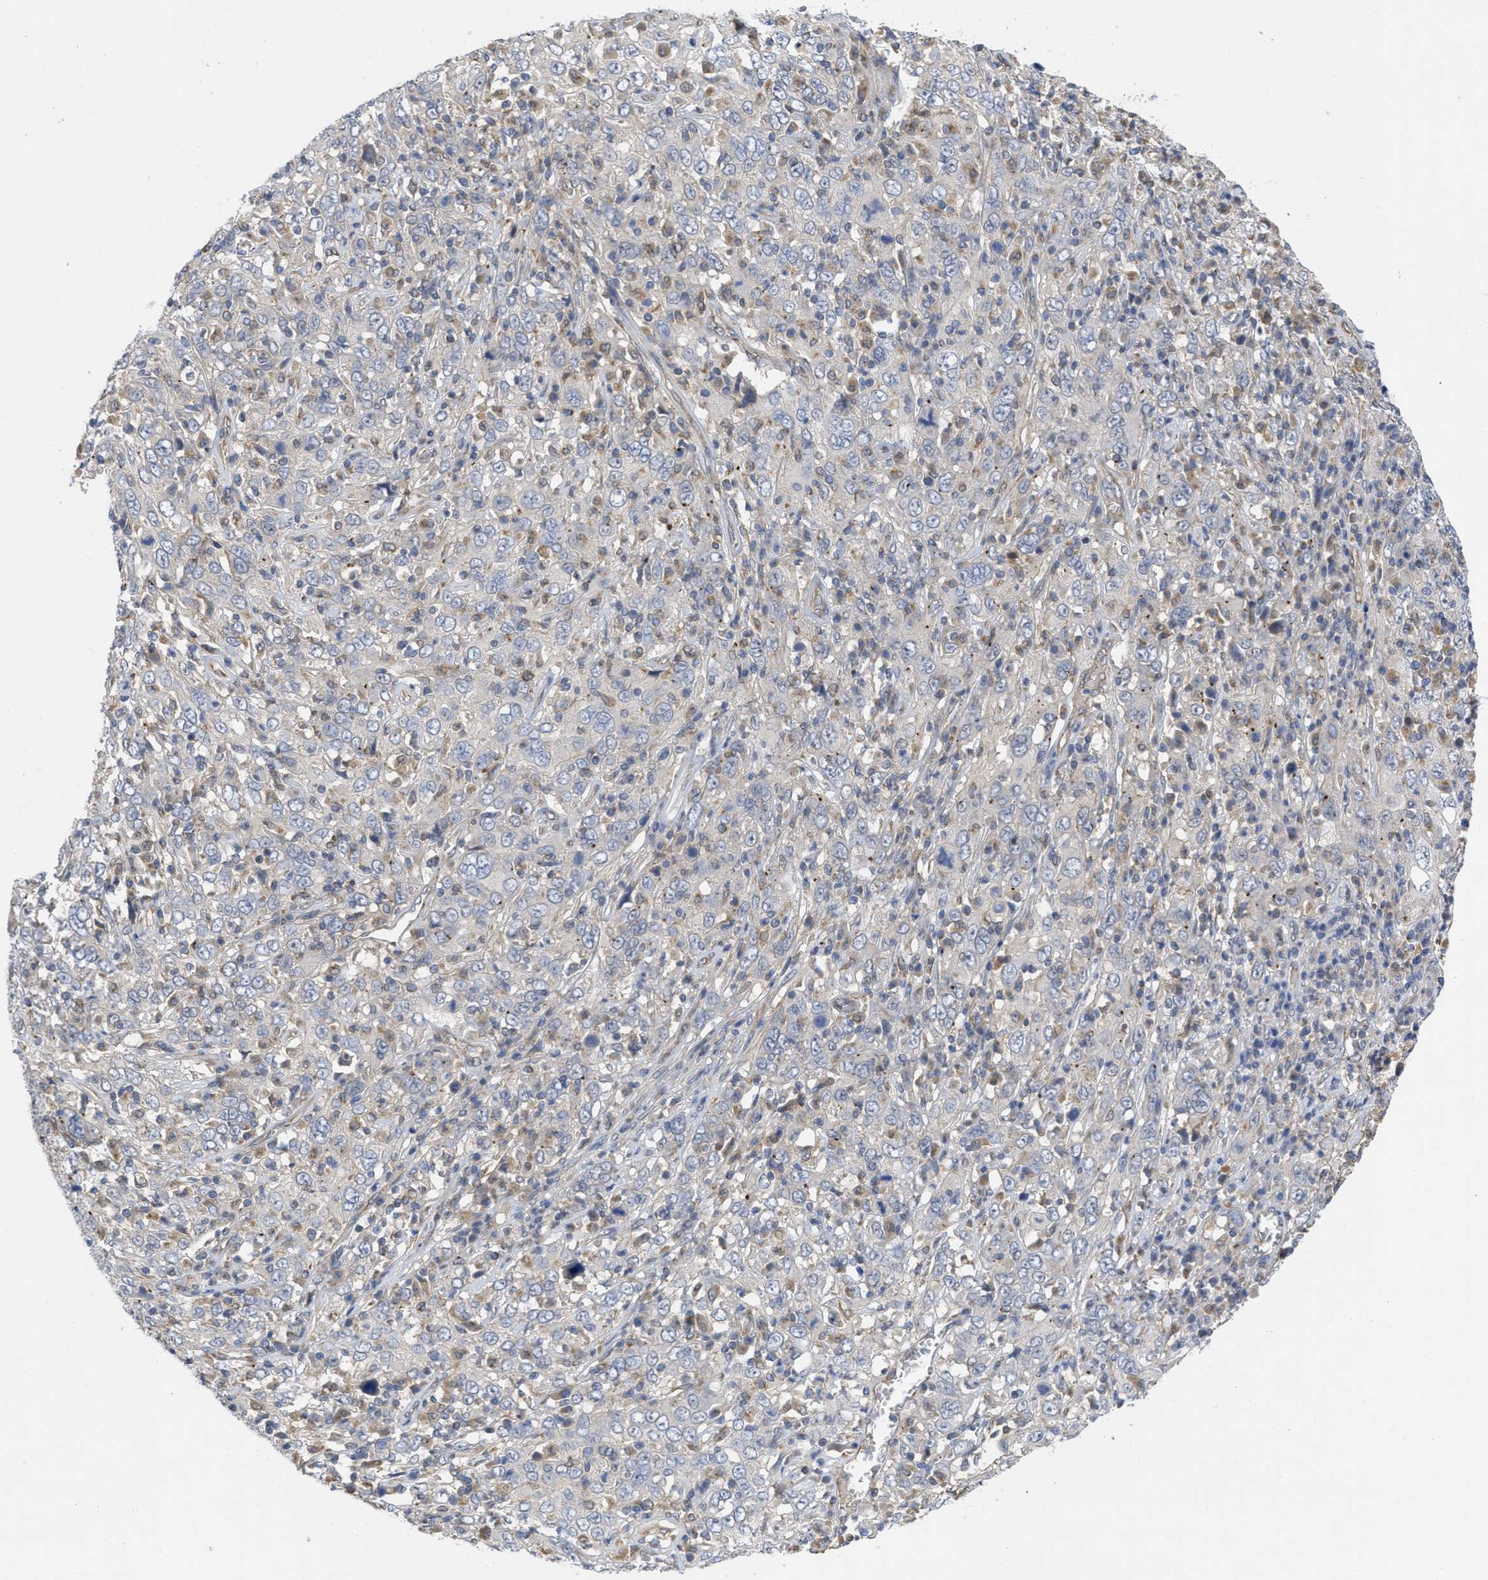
{"staining": {"intensity": "negative", "quantity": "none", "location": "none"}, "tissue": "cervical cancer", "cell_type": "Tumor cells", "image_type": "cancer", "snomed": [{"axis": "morphology", "description": "Squamous cell carcinoma, NOS"}, {"axis": "topography", "description": "Cervix"}], "caption": "A photomicrograph of cervical squamous cell carcinoma stained for a protein shows no brown staining in tumor cells.", "gene": "ARHGEF26", "patient": {"sex": "female", "age": 46}}